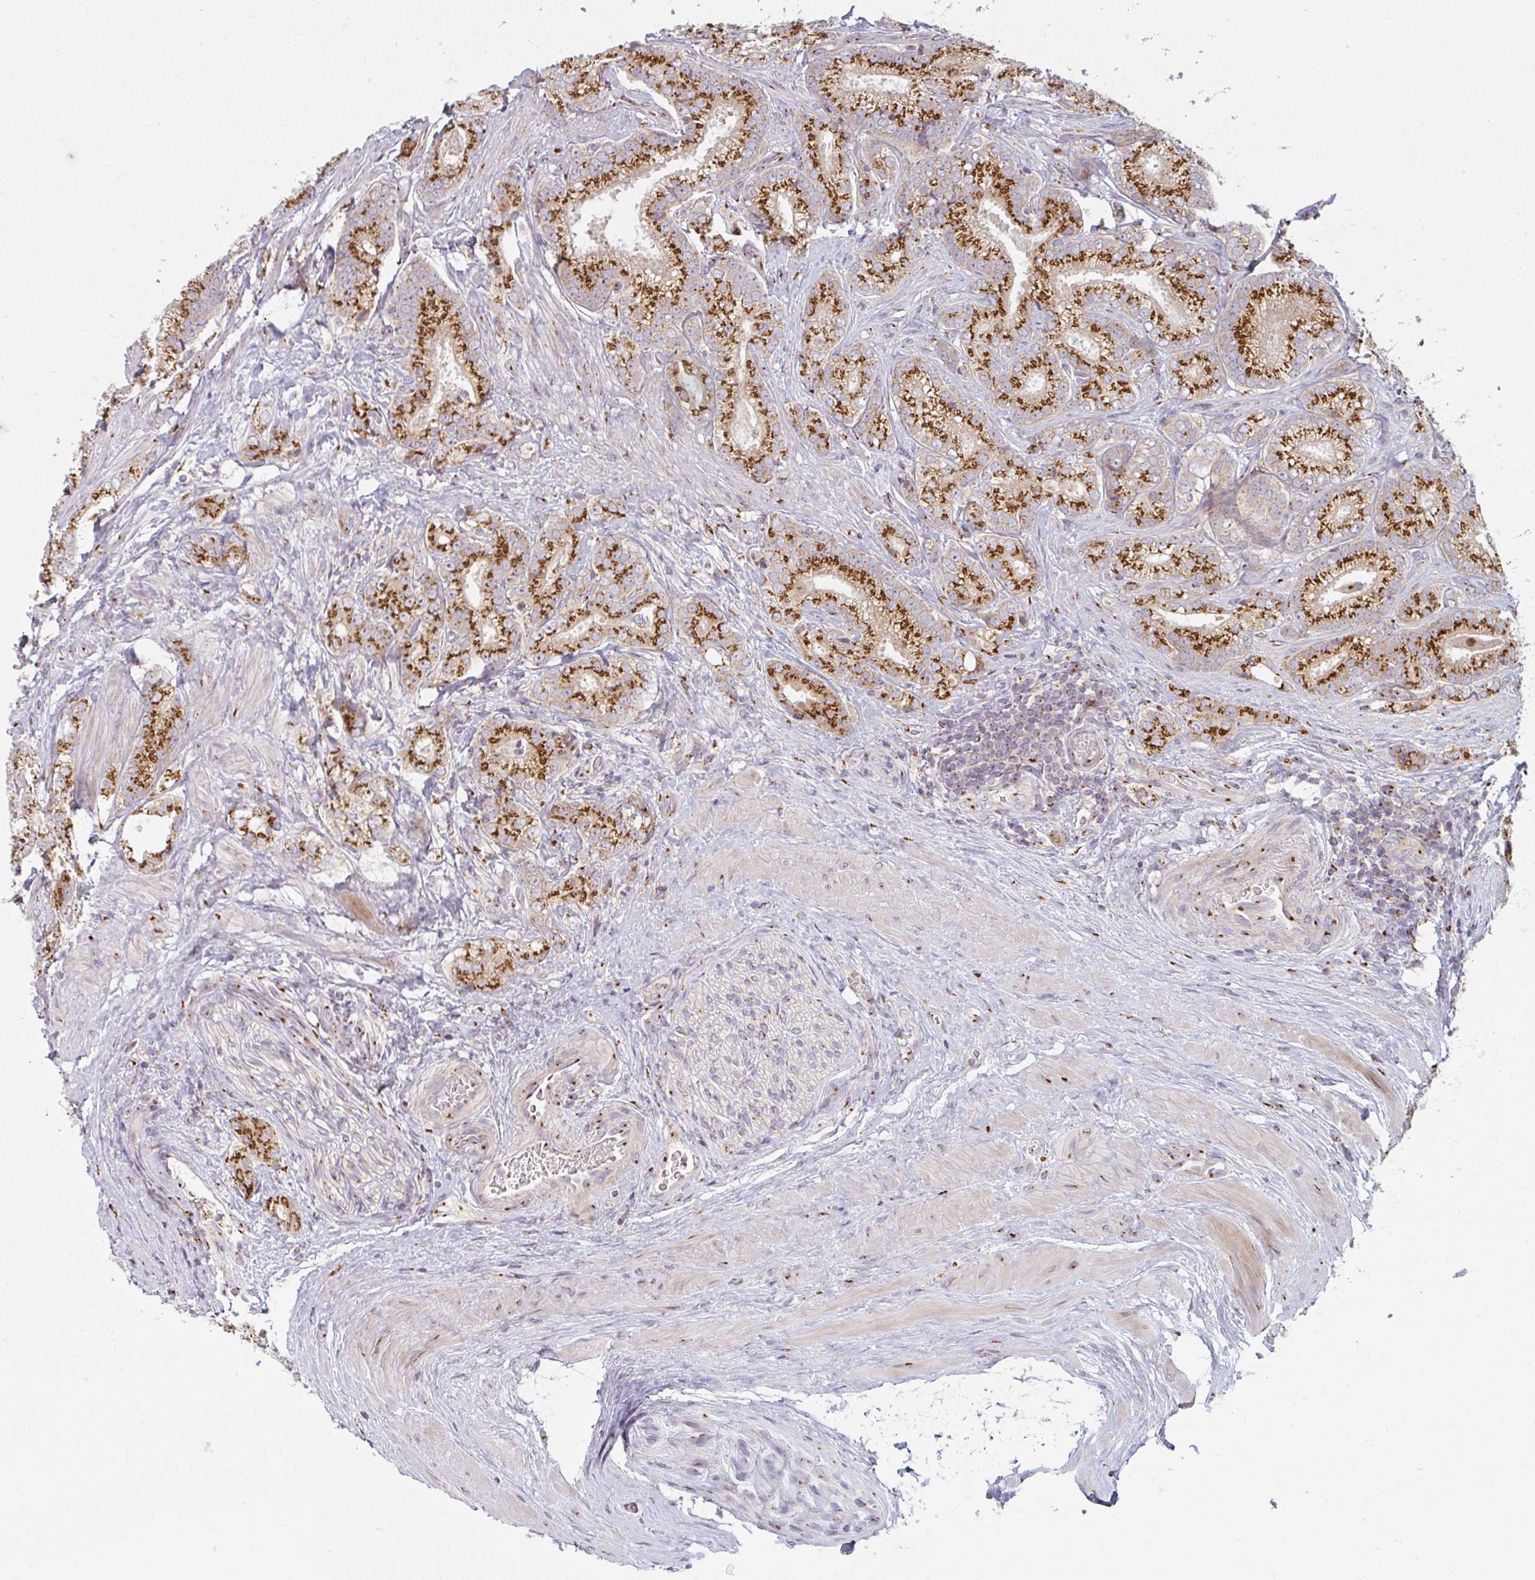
{"staining": {"intensity": "strong", "quantity": ">75%", "location": "cytoplasmic/membranous"}, "tissue": "prostate cancer", "cell_type": "Tumor cells", "image_type": "cancer", "snomed": [{"axis": "morphology", "description": "Adenocarcinoma, Low grade"}, {"axis": "topography", "description": "Prostate"}], "caption": "Brown immunohistochemical staining in prostate cancer (adenocarcinoma (low-grade)) demonstrates strong cytoplasmic/membranous staining in approximately >75% of tumor cells.", "gene": "GVQW3", "patient": {"sex": "male", "age": 63}}